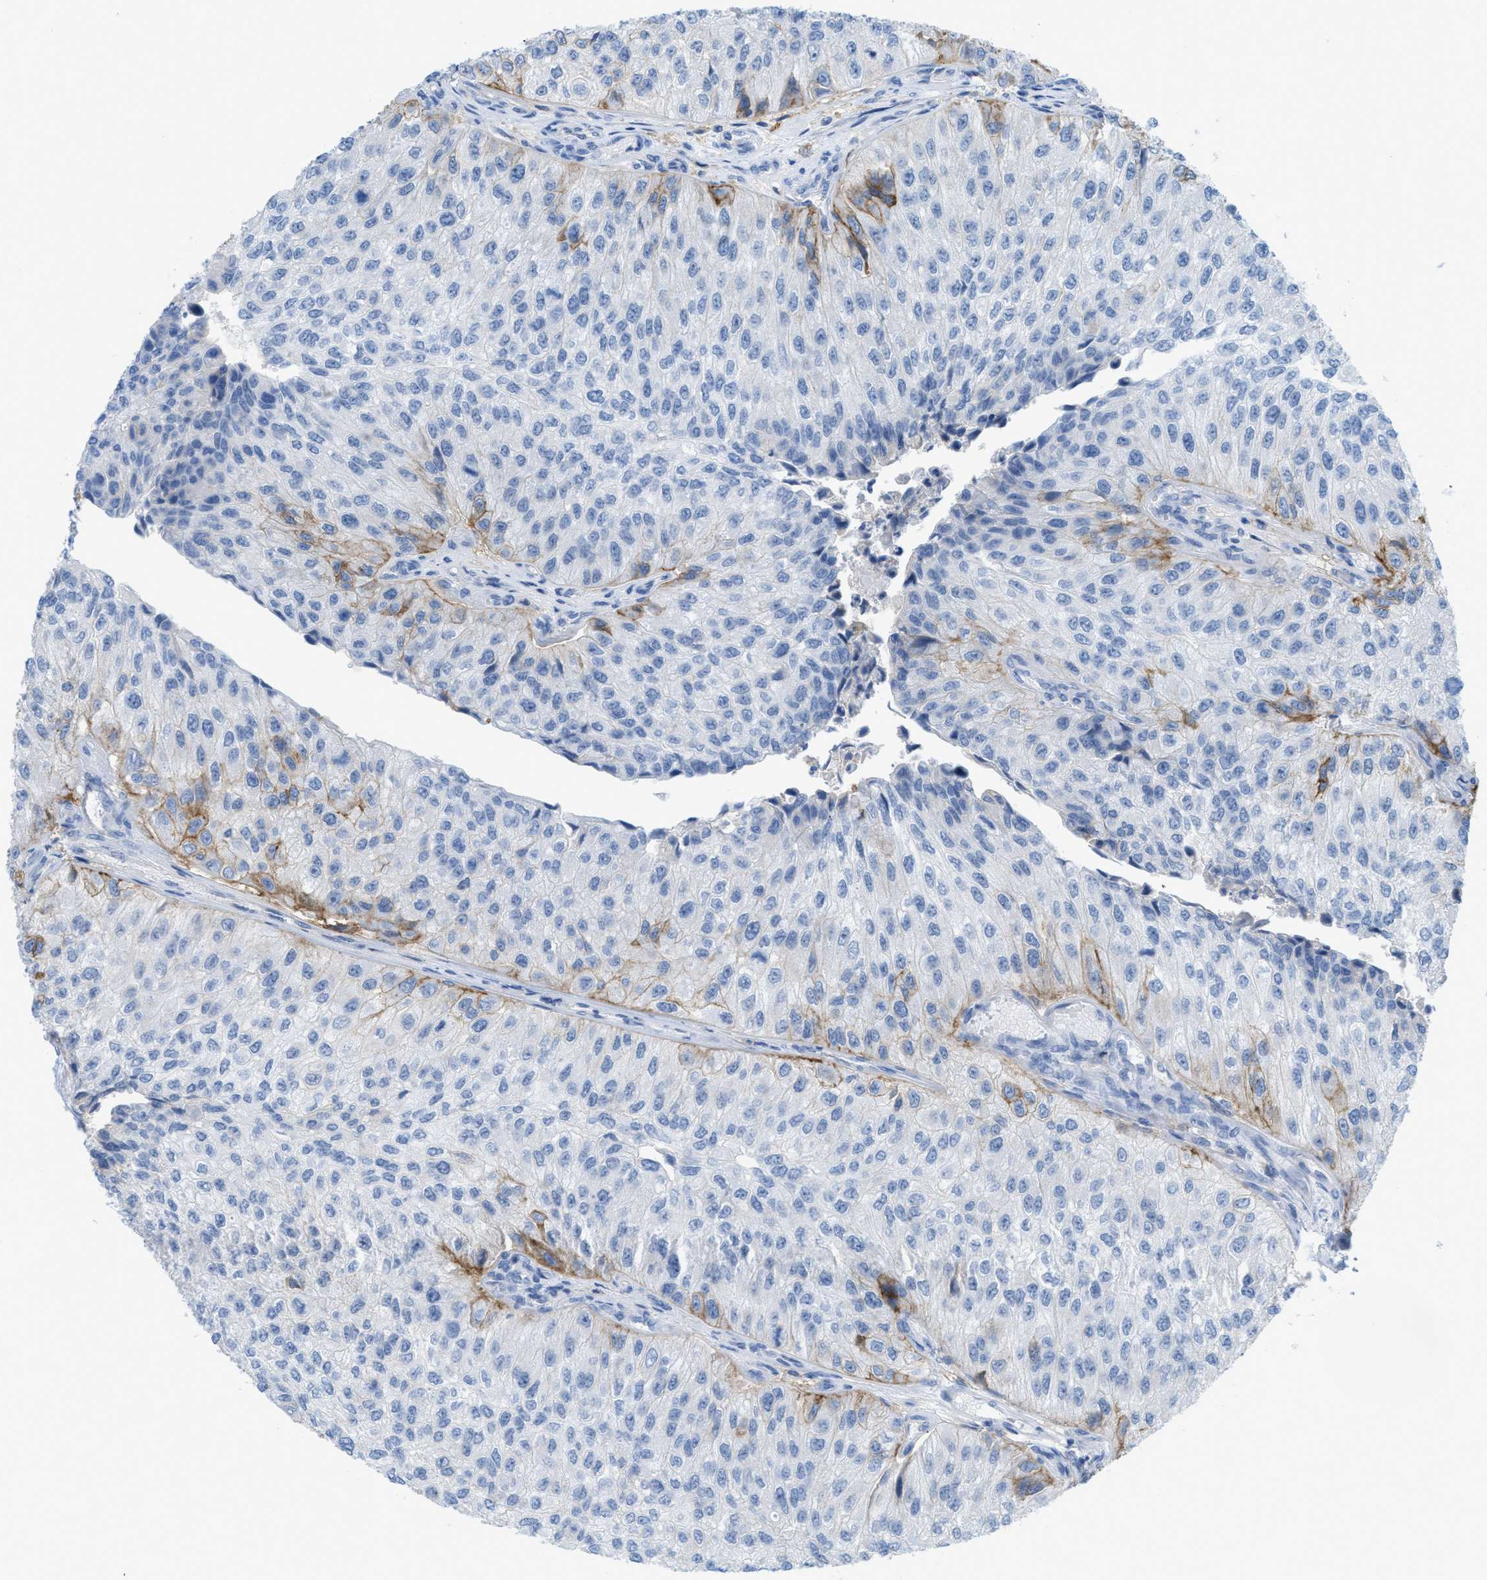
{"staining": {"intensity": "moderate", "quantity": "<25%", "location": "cytoplasmic/membranous"}, "tissue": "urothelial cancer", "cell_type": "Tumor cells", "image_type": "cancer", "snomed": [{"axis": "morphology", "description": "Urothelial carcinoma, High grade"}, {"axis": "topography", "description": "Kidney"}, {"axis": "topography", "description": "Urinary bladder"}], "caption": "Tumor cells display moderate cytoplasmic/membranous staining in approximately <25% of cells in urothelial carcinoma (high-grade).", "gene": "SLC3A2", "patient": {"sex": "male", "age": 77}}